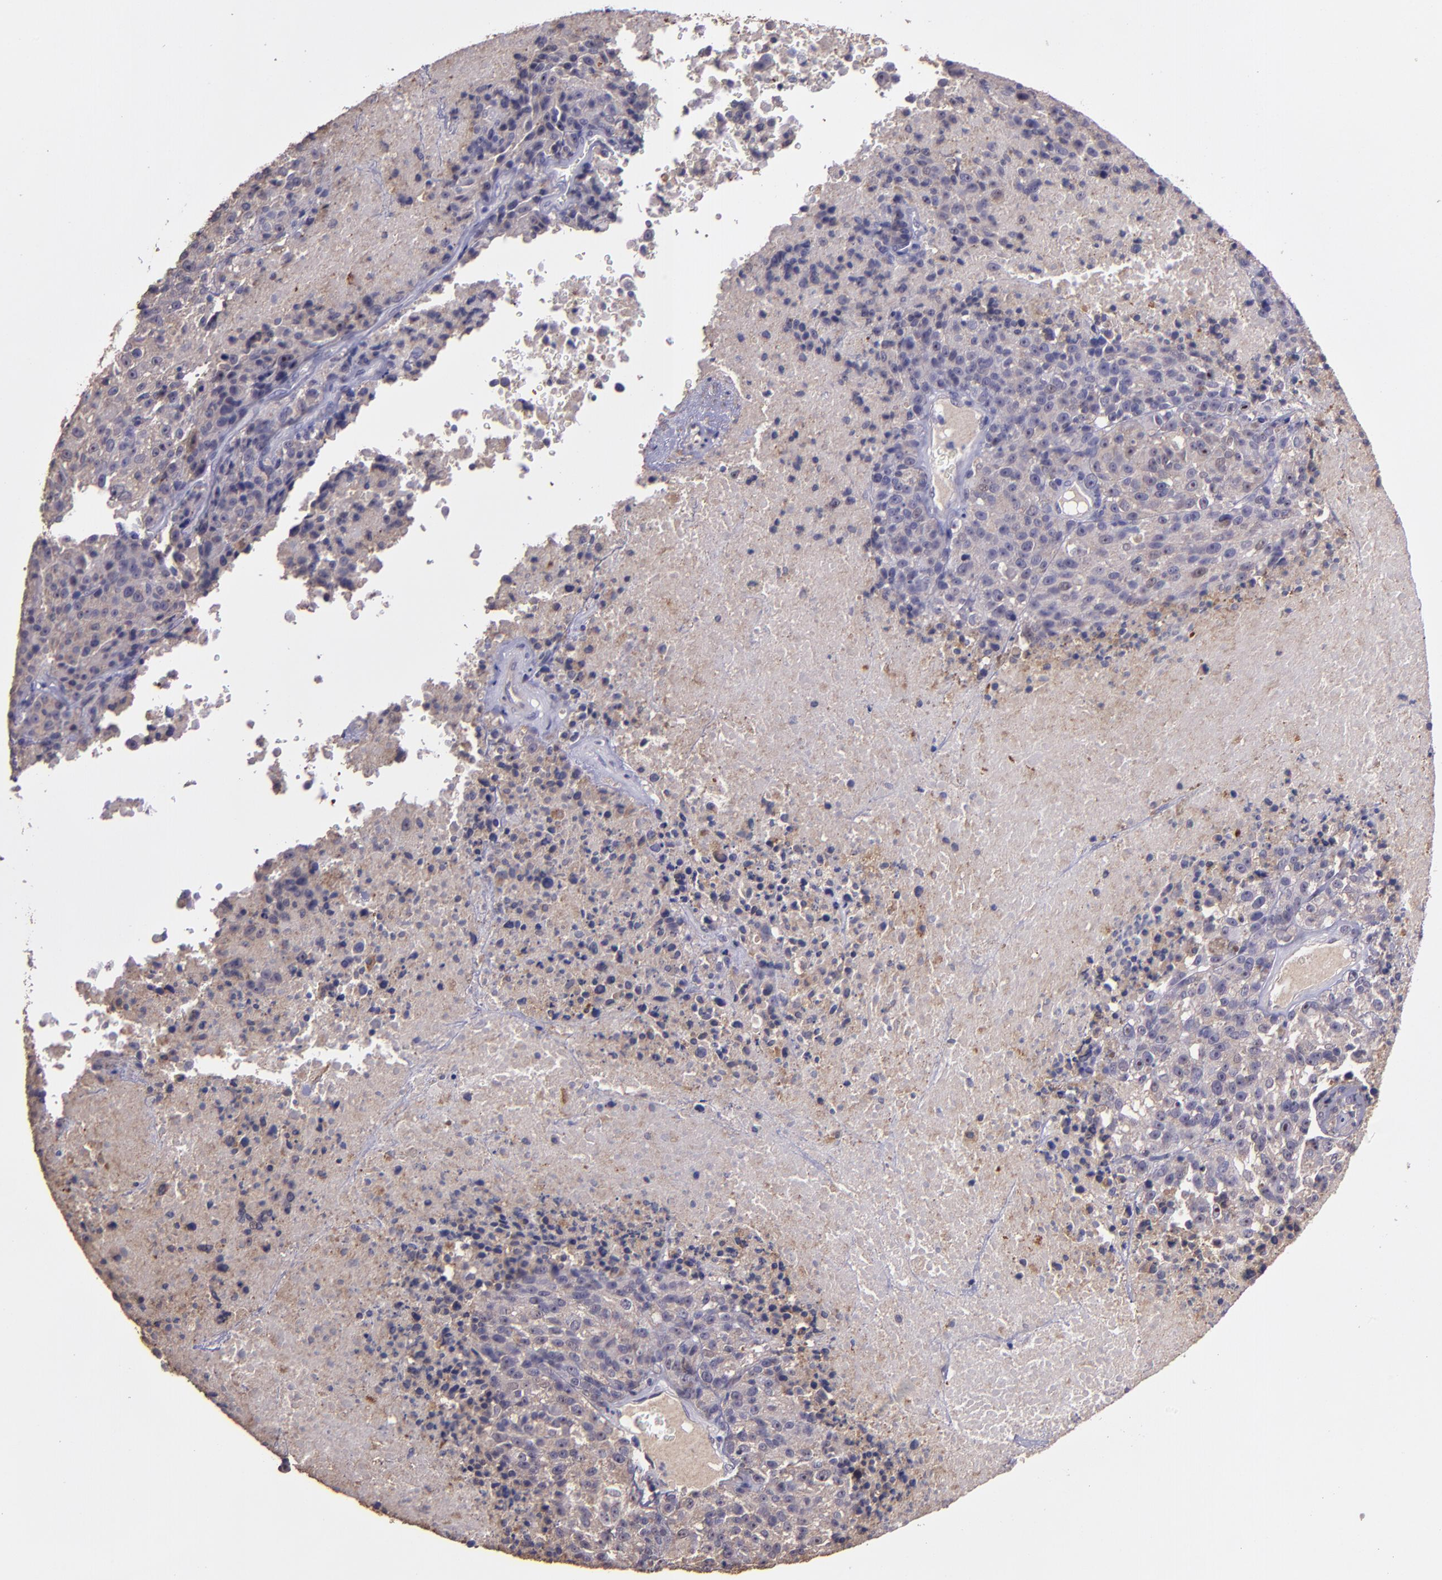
{"staining": {"intensity": "negative", "quantity": "none", "location": "none"}, "tissue": "melanoma", "cell_type": "Tumor cells", "image_type": "cancer", "snomed": [{"axis": "morphology", "description": "Malignant melanoma, Metastatic site"}, {"axis": "topography", "description": "Cerebral cortex"}], "caption": "Immunohistochemical staining of malignant melanoma (metastatic site) demonstrates no significant positivity in tumor cells.", "gene": "PAPPA", "patient": {"sex": "female", "age": 52}}